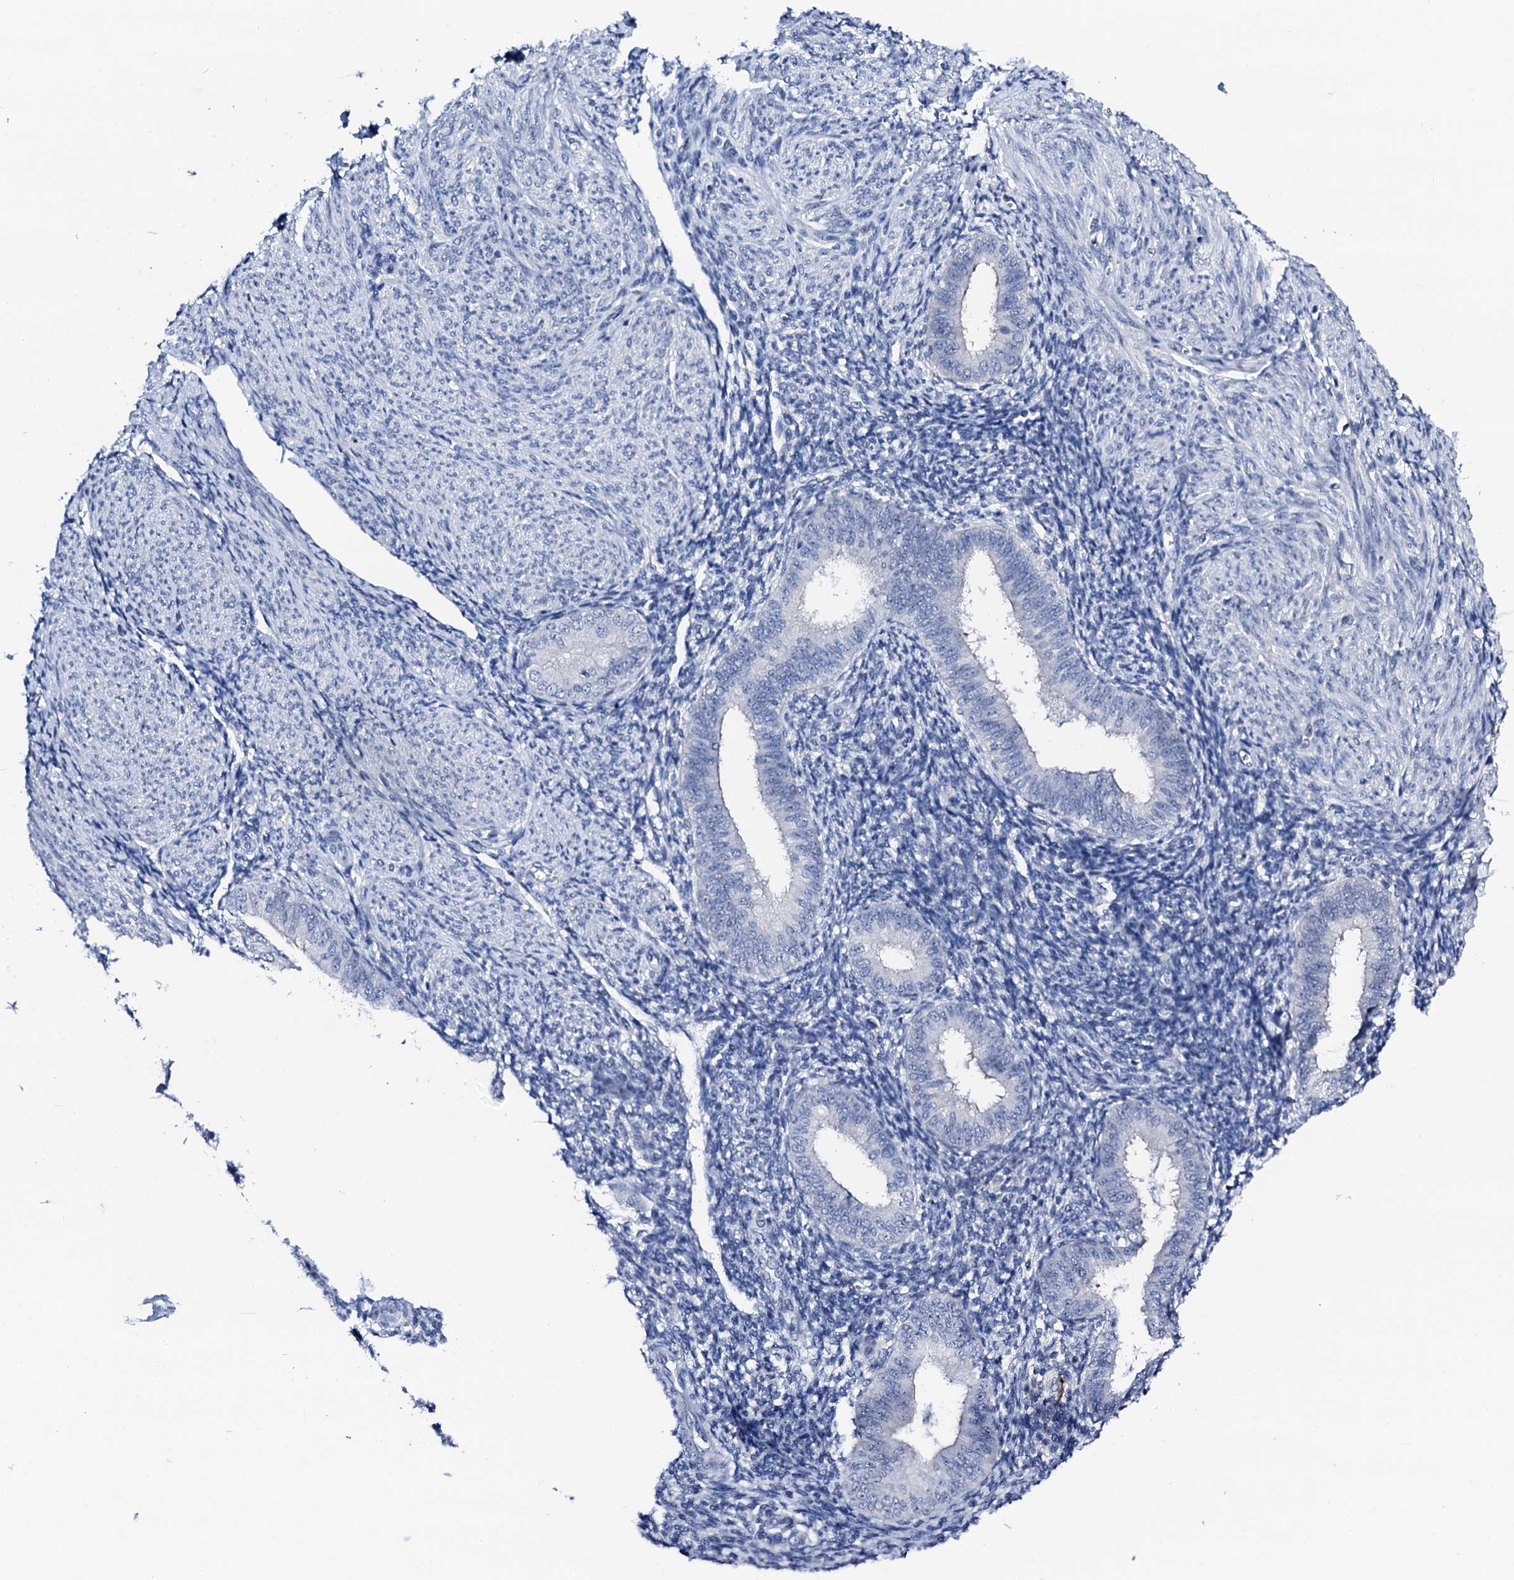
{"staining": {"intensity": "negative", "quantity": "none", "location": "none"}, "tissue": "endometrium", "cell_type": "Cells in endometrial stroma", "image_type": "normal", "snomed": [{"axis": "morphology", "description": "Normal tissue, NOS"}, {"axis": "topography", "description": "Uterus"}, {"axis": "topography", "description": "Endometrium"}], "caption": "Immunohistochemistry (IHC) photomicrograph of benign endometrium: endometrium stained with DAB exhibits no significant protein expression in cells in endometrial stroma.", "gene": "TRAFD1", "patient": {"sex": "female", "age": 48}}